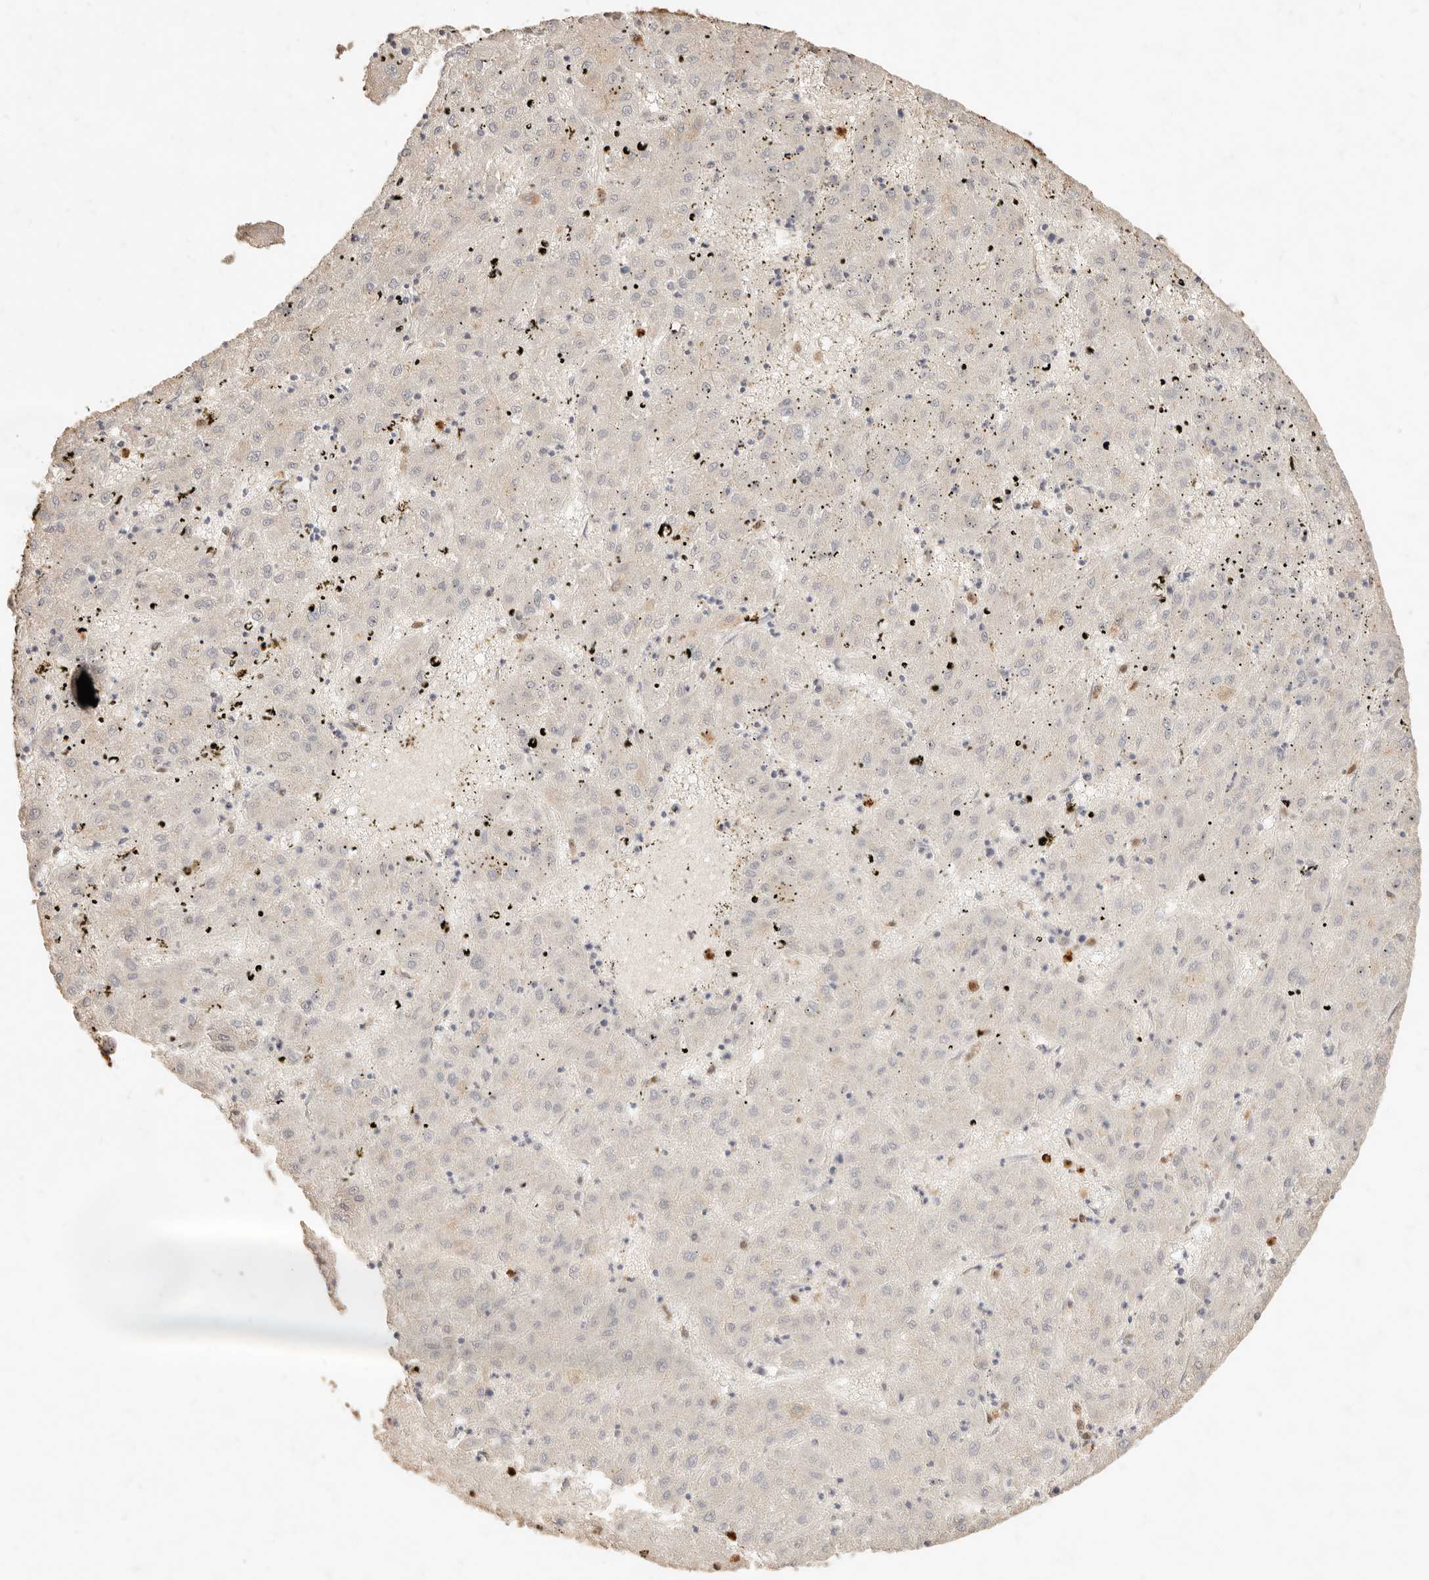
{"staining": {"intensity": "negative", "quantity": "none", "location": "none"}, "tissue": "liver cancer", "cell_type": "Tumor cells", "image_type": "cancer", "snomed": [{"axis": "morphology", "description": "Carcinoma, Hepatocellular, NOS"}, {"axis": "topography", "description": "Liver"}], "caption": "Tumor cells are negative for brown protein staining in hepatocellular carcinoma (liver).", "gene": "TMTC2", "patient": {"sex": "male", "age": 72}}